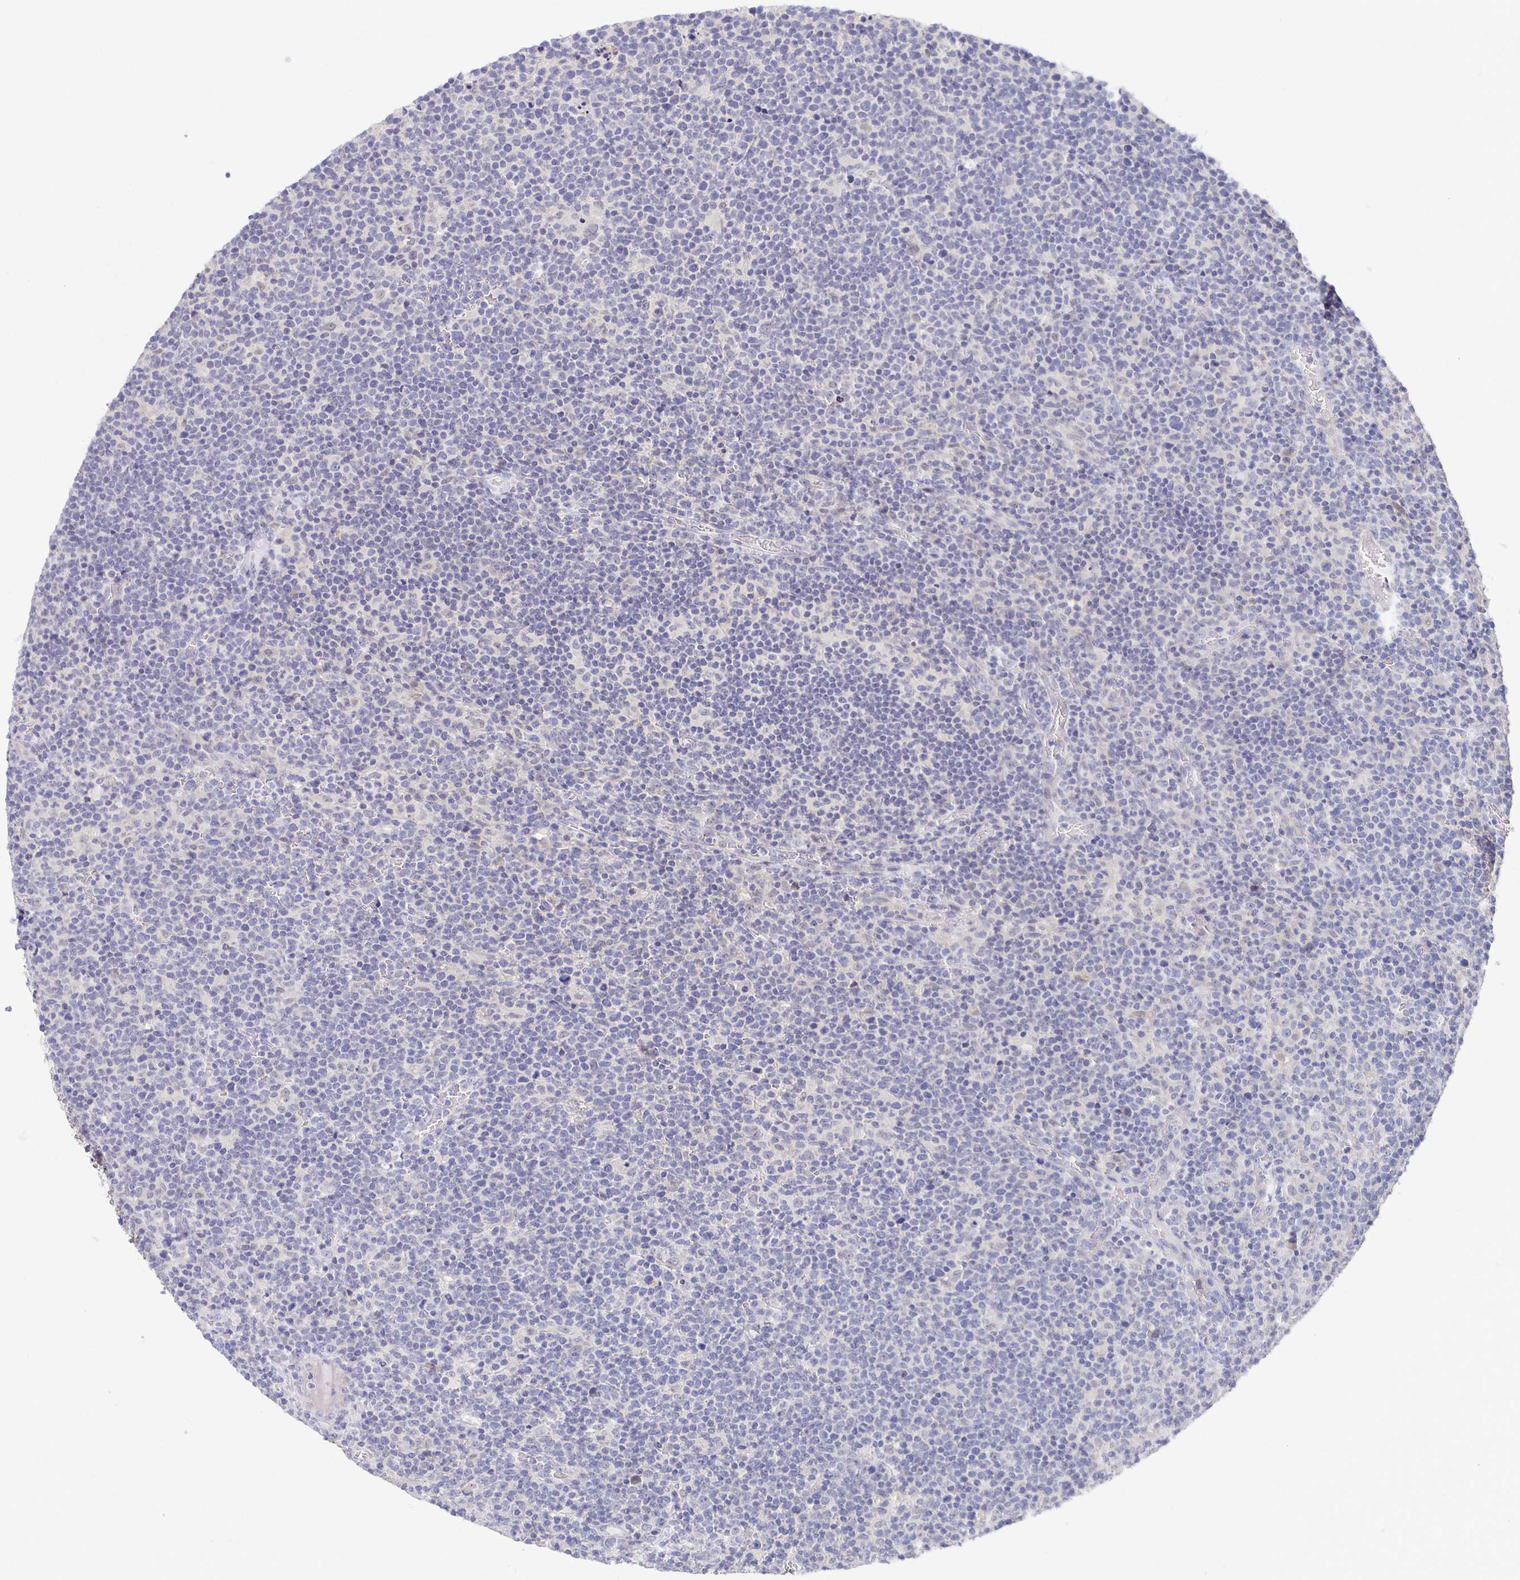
{"staining": {"intensity": "negative", "quantity": "none", "location": "none"}, "tissue": "lymphoma", "cell_type": "Tumor cells", "image_type": "cancer", "snomed": [{"axis": "morphology", "description": "Malignant lymphoma, non-Hodgkin's type, High grade"}, {"axis": "topography", "description": "Lymph node"}], "caption": "Tumor cells show no significant expression in lymphoma.", "gene": "FKRP", "patient": {"sex": "male", "age": 61}}